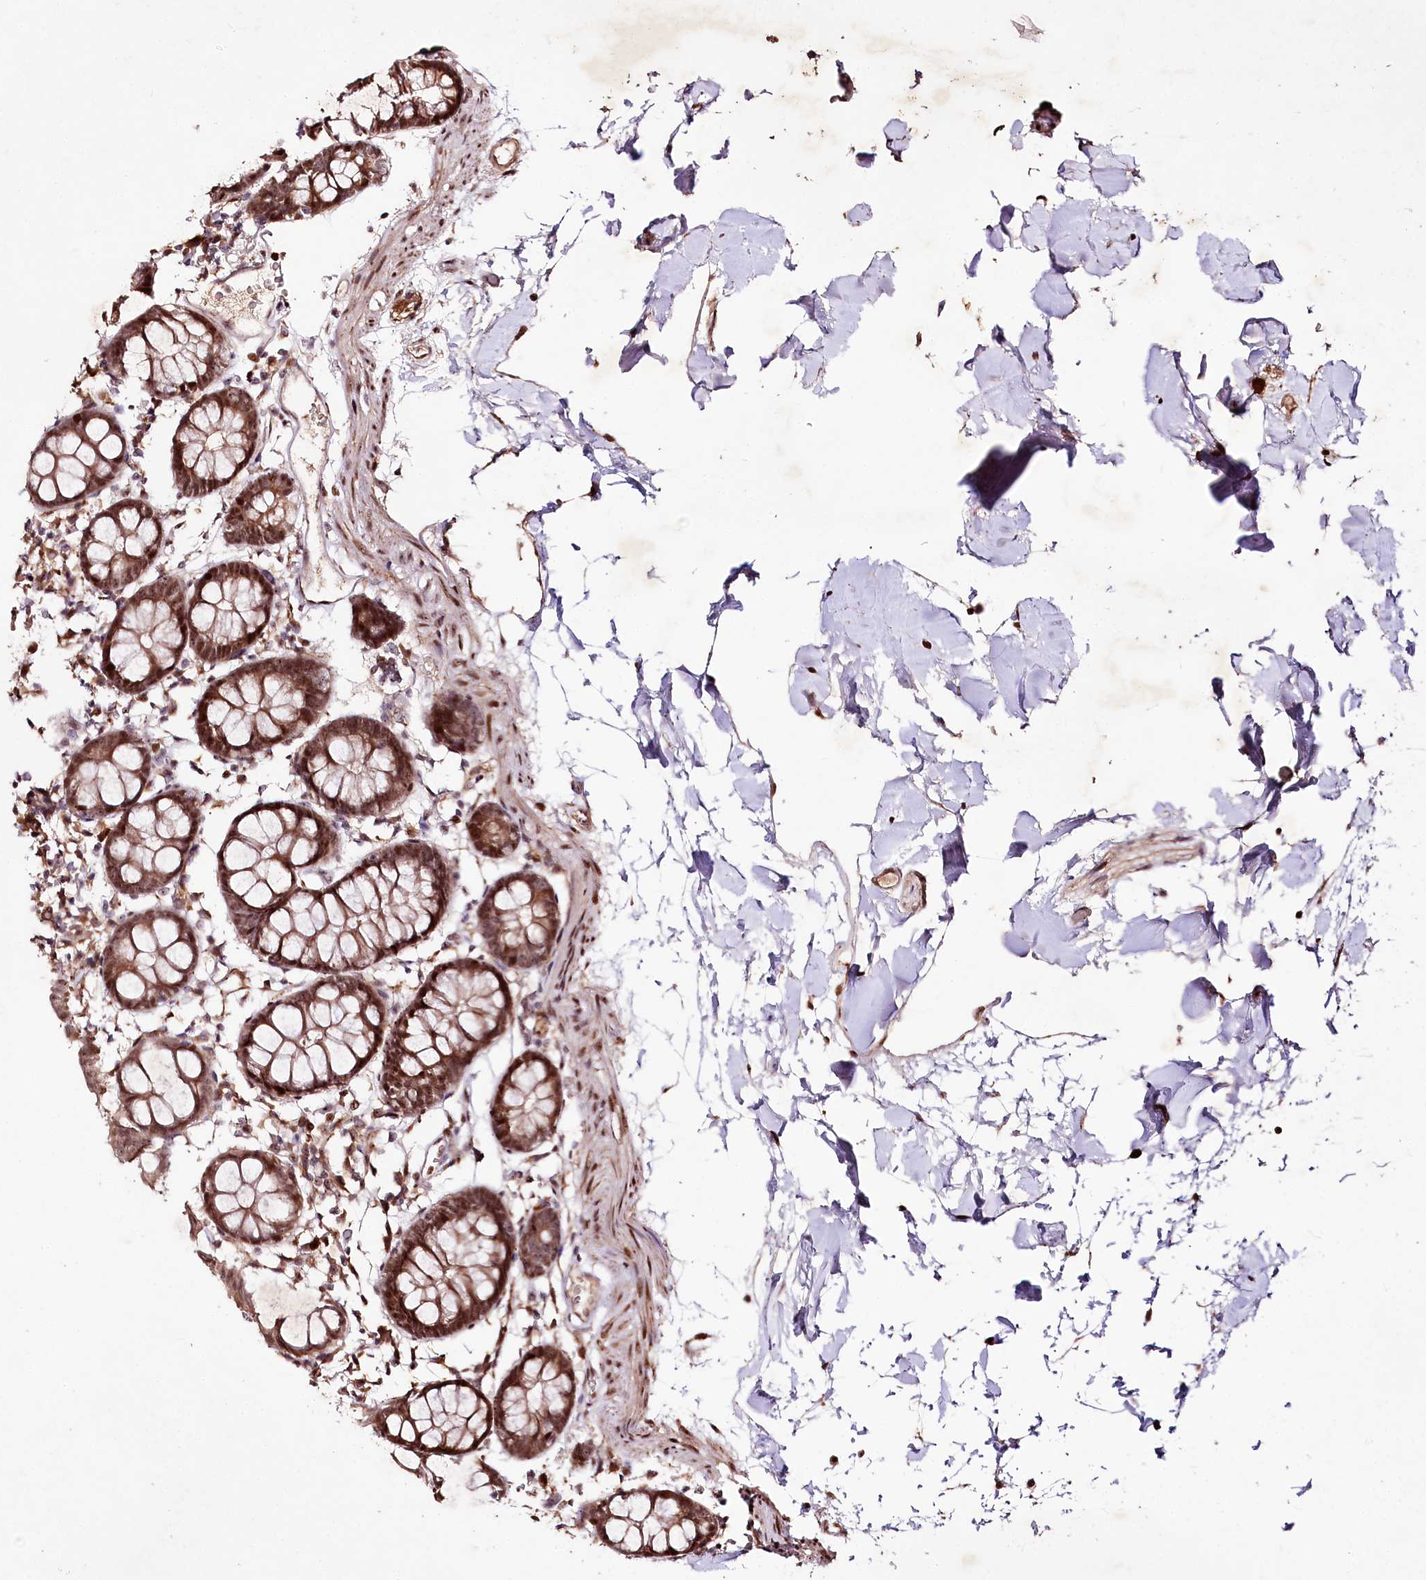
{"staining": {"intensity": "moderate", "quantity": ">75%", "location": "cytoplasmic/membranous"}, "tissue": "colon", "cell_type": "Endothelial cells", "image_type": "normal", "snomed": [{"axis": "morphology", "description": "Normal tissue, NOS"}, {"axis": "topography", "description": "Colon"}], "caption": "Normal colon displays moderate cytoplasmic/membranous expression in approximately >75% of endothelial cells.", "gene": "DMP1", "patient": {"sex": "male", "age": 75}}